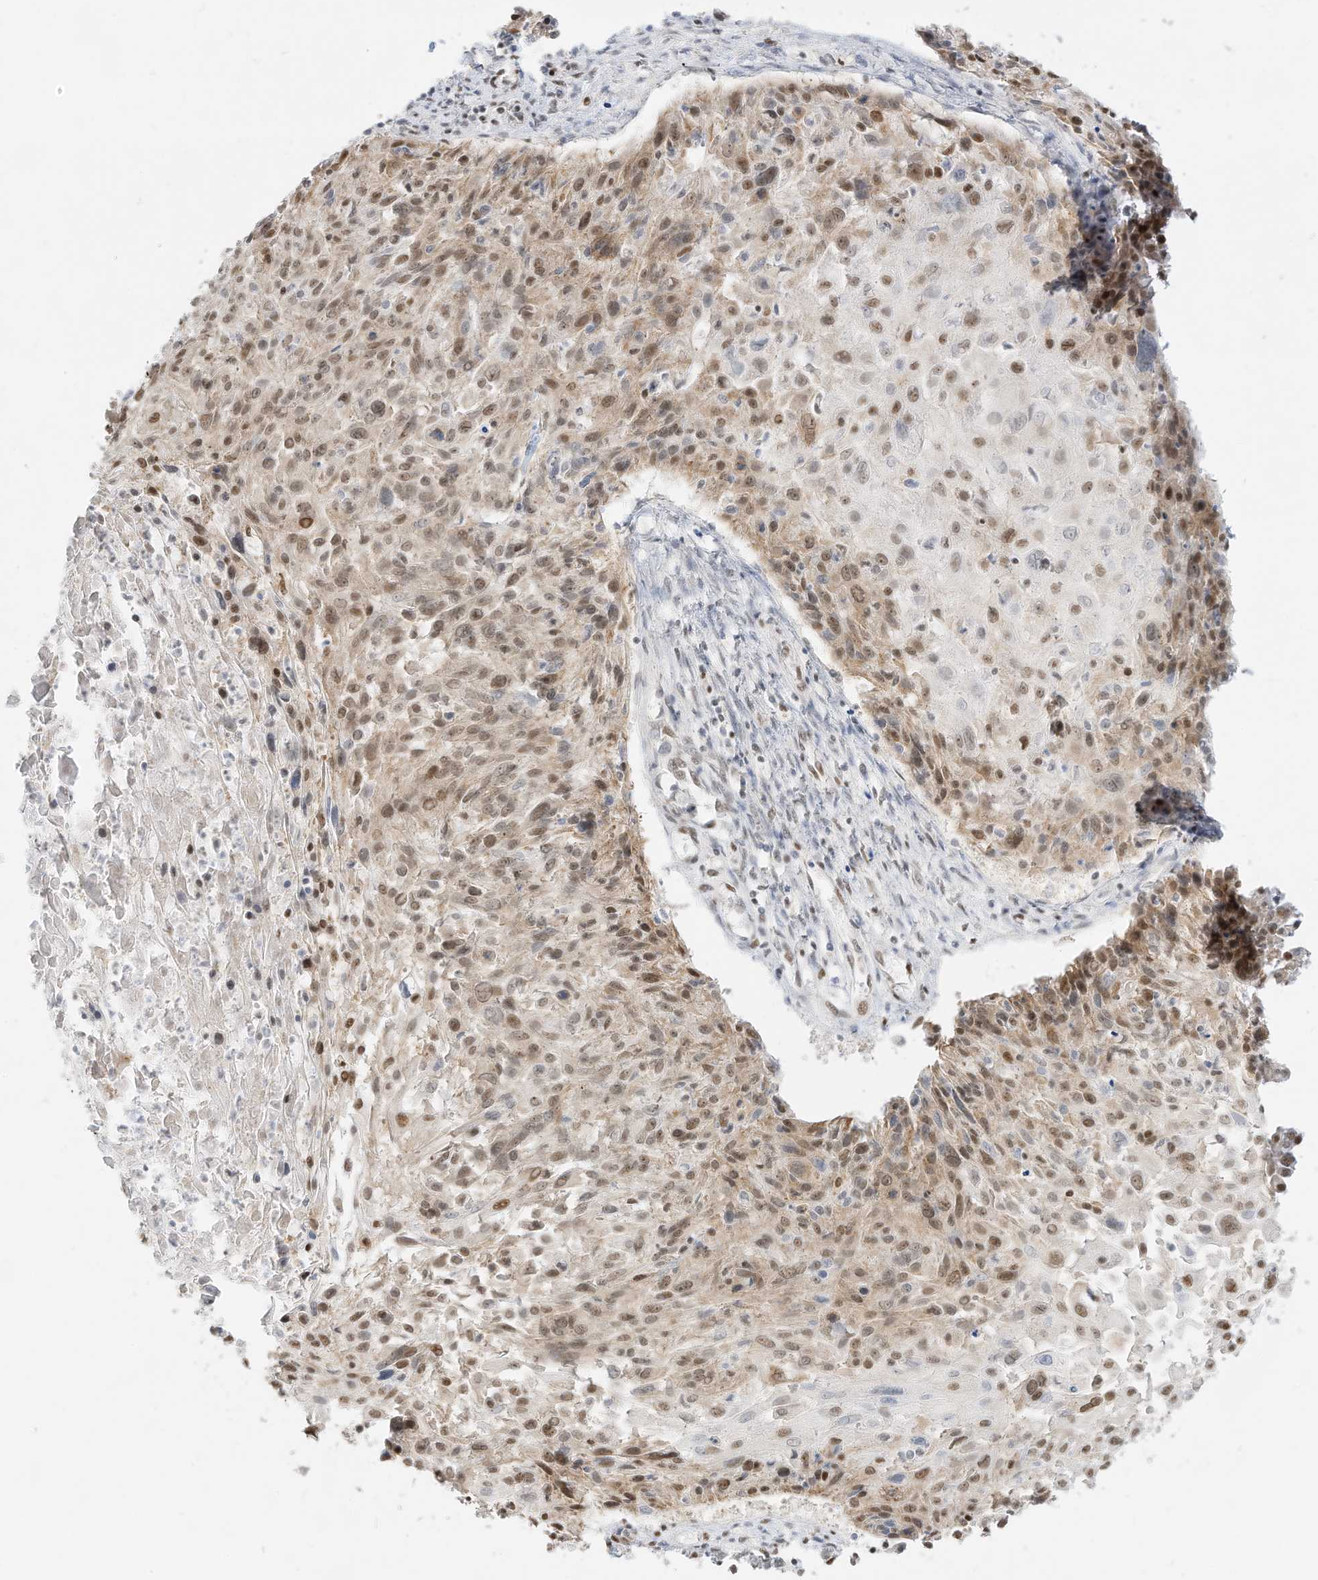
{"staining": {"intensity": "moderate", "quantity": ">75%", "location": "nuclear"}, "tissue": "cervical cancer", "cell_type": "Tumor cells", "image_type": "cancer", "snomed": [{"axis": "morphology", "description": "Squamous cell carcinoma, NOS"}, {"axis": "topography", "description": "Cervix"}], "caption": "Immunohistochemical staining of cervical cancer demonstrates moderate nuclear protein staining in about >75% of tumor cells. (Stains: DAB (3,3'-diaminobenzidine) in brown, nuclei in blue, Microscopy: brightfield microscopy at high magnification).", "gene": "NHSL1", "patient": {"sex": "female", "age": 51}}